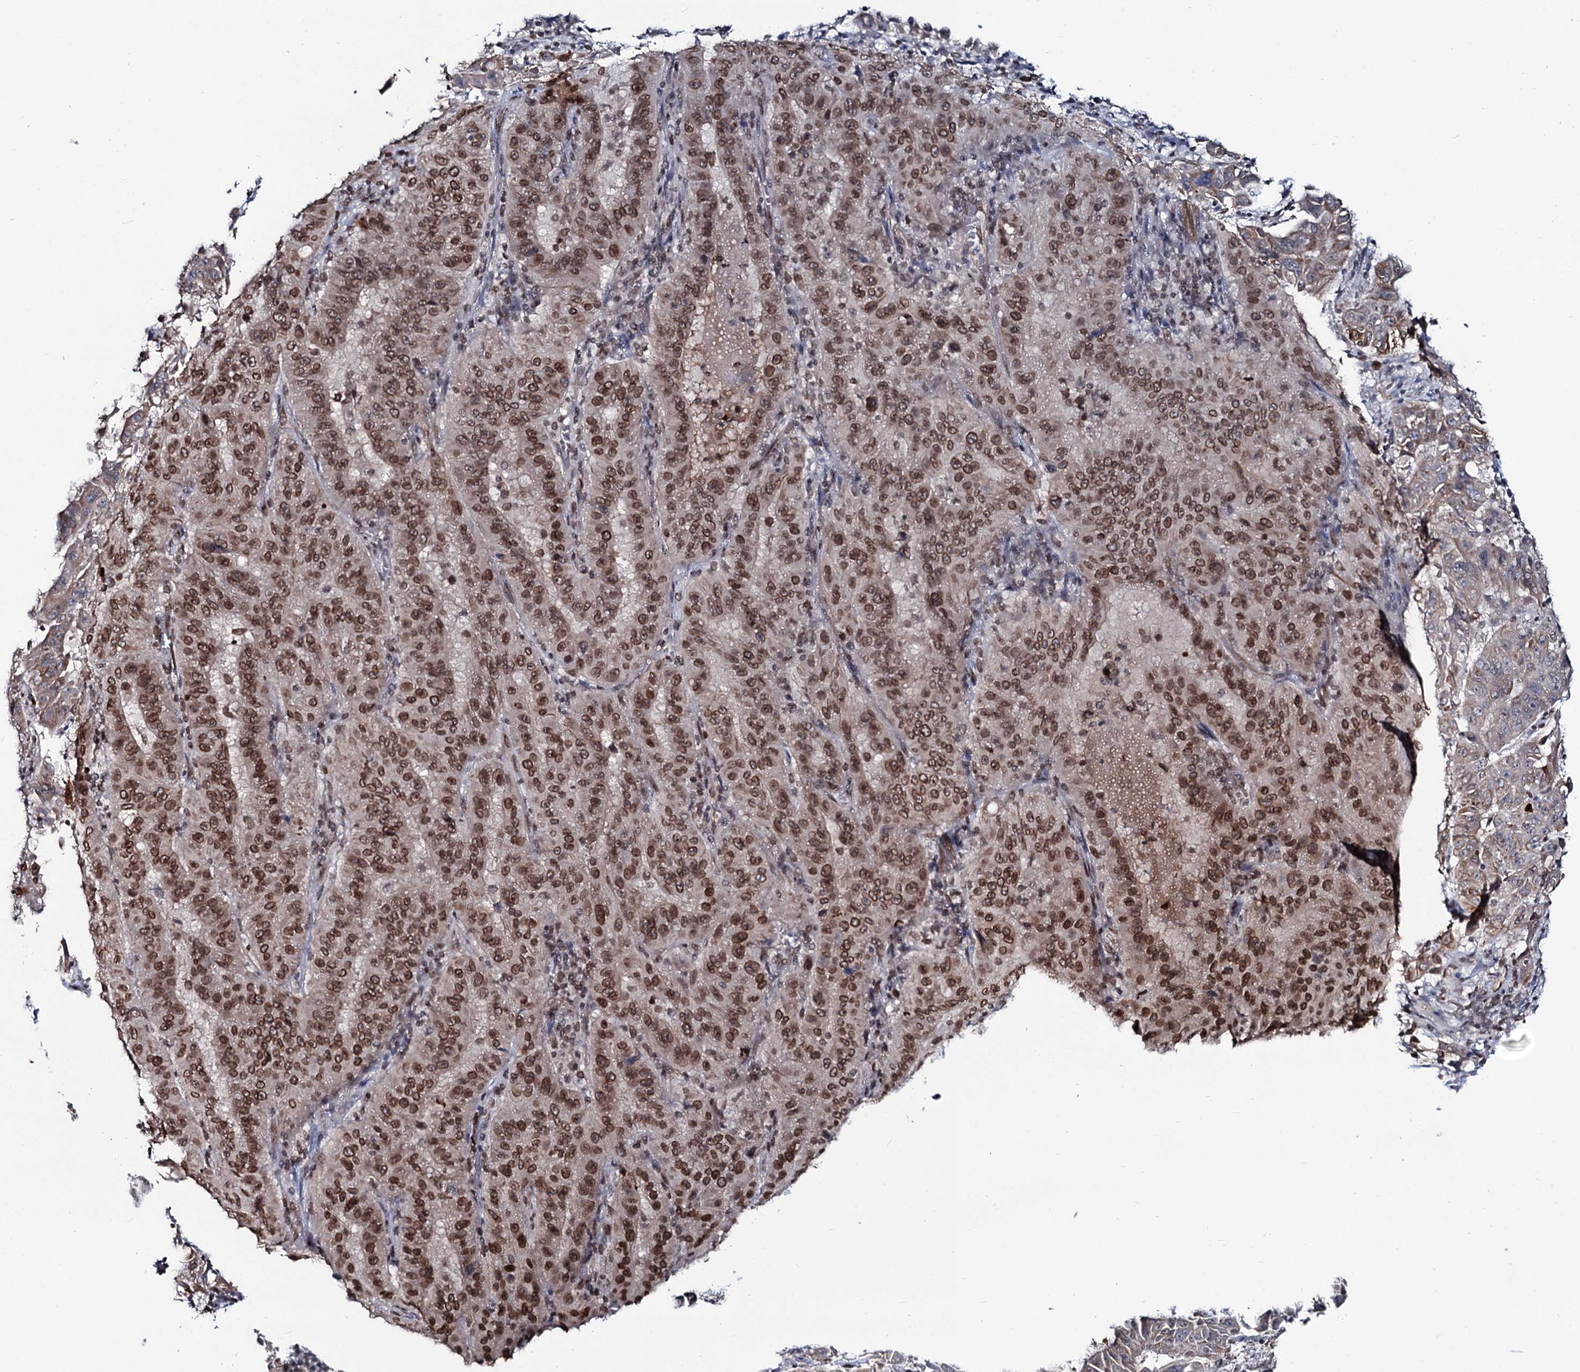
{"staining": {"intensity": "moderate", "quantity": ">75%", "location": "cytoplasmic/membranous,nuclear"}, "tissue": "pancreatic cancer", "cell_type": "Tumor cells", "image_type": "cancer", "snomed": [{"axis": "morphology", "description": "Adenocarcinoma, NOS"}, {"axis": "topography", "description": "Pancreas"}], "caption": "DAB immunohistochemical staining of pancreatic cancer (adenocarcinoma) shows moderate cytoplasmic/membranous and nuclear protein expression in about >75% of tumor cells.", "gene": "RNF6", "patient": {"sex": "male", "age": 63}}